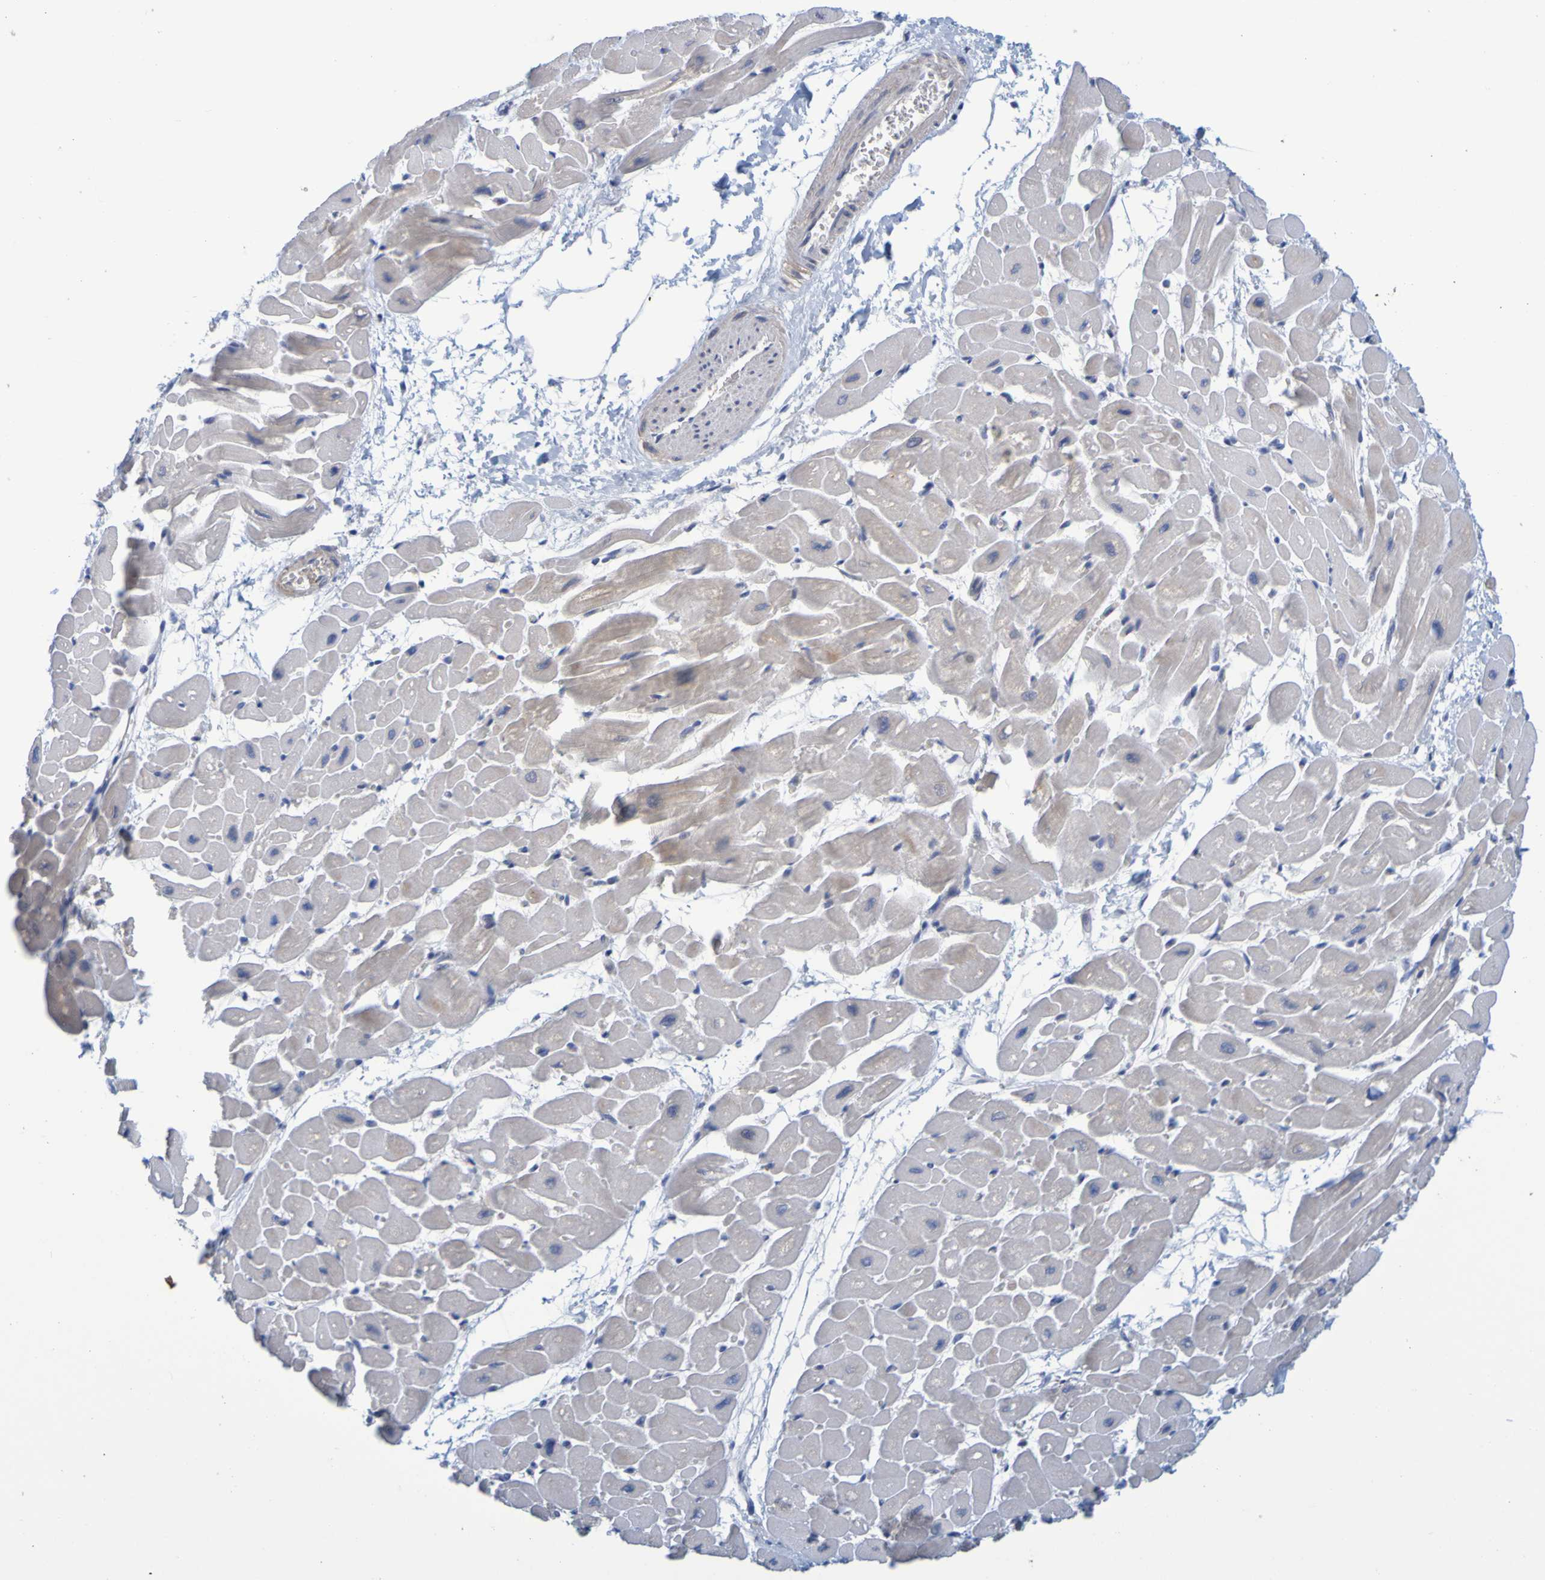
{"staining": {"intensity": "weak", "quantity": "<25%", "location": "cytoplasmic/membranous"}, "tissue": "heart muscle", "cell_type": "Cardiomyocytes", "image_type": "normal", "snomed": [{"axis": "morphology", "description": "Normal tissue, NOS"}, {"axis": "topography", "description": "Heart"}], "caption": "Micrograph shows no significant protein positivity in cardiomyocytes of benign heart muscle.", "gene": "ENDOU", "patient": {"sex": "male", "age": 45}}